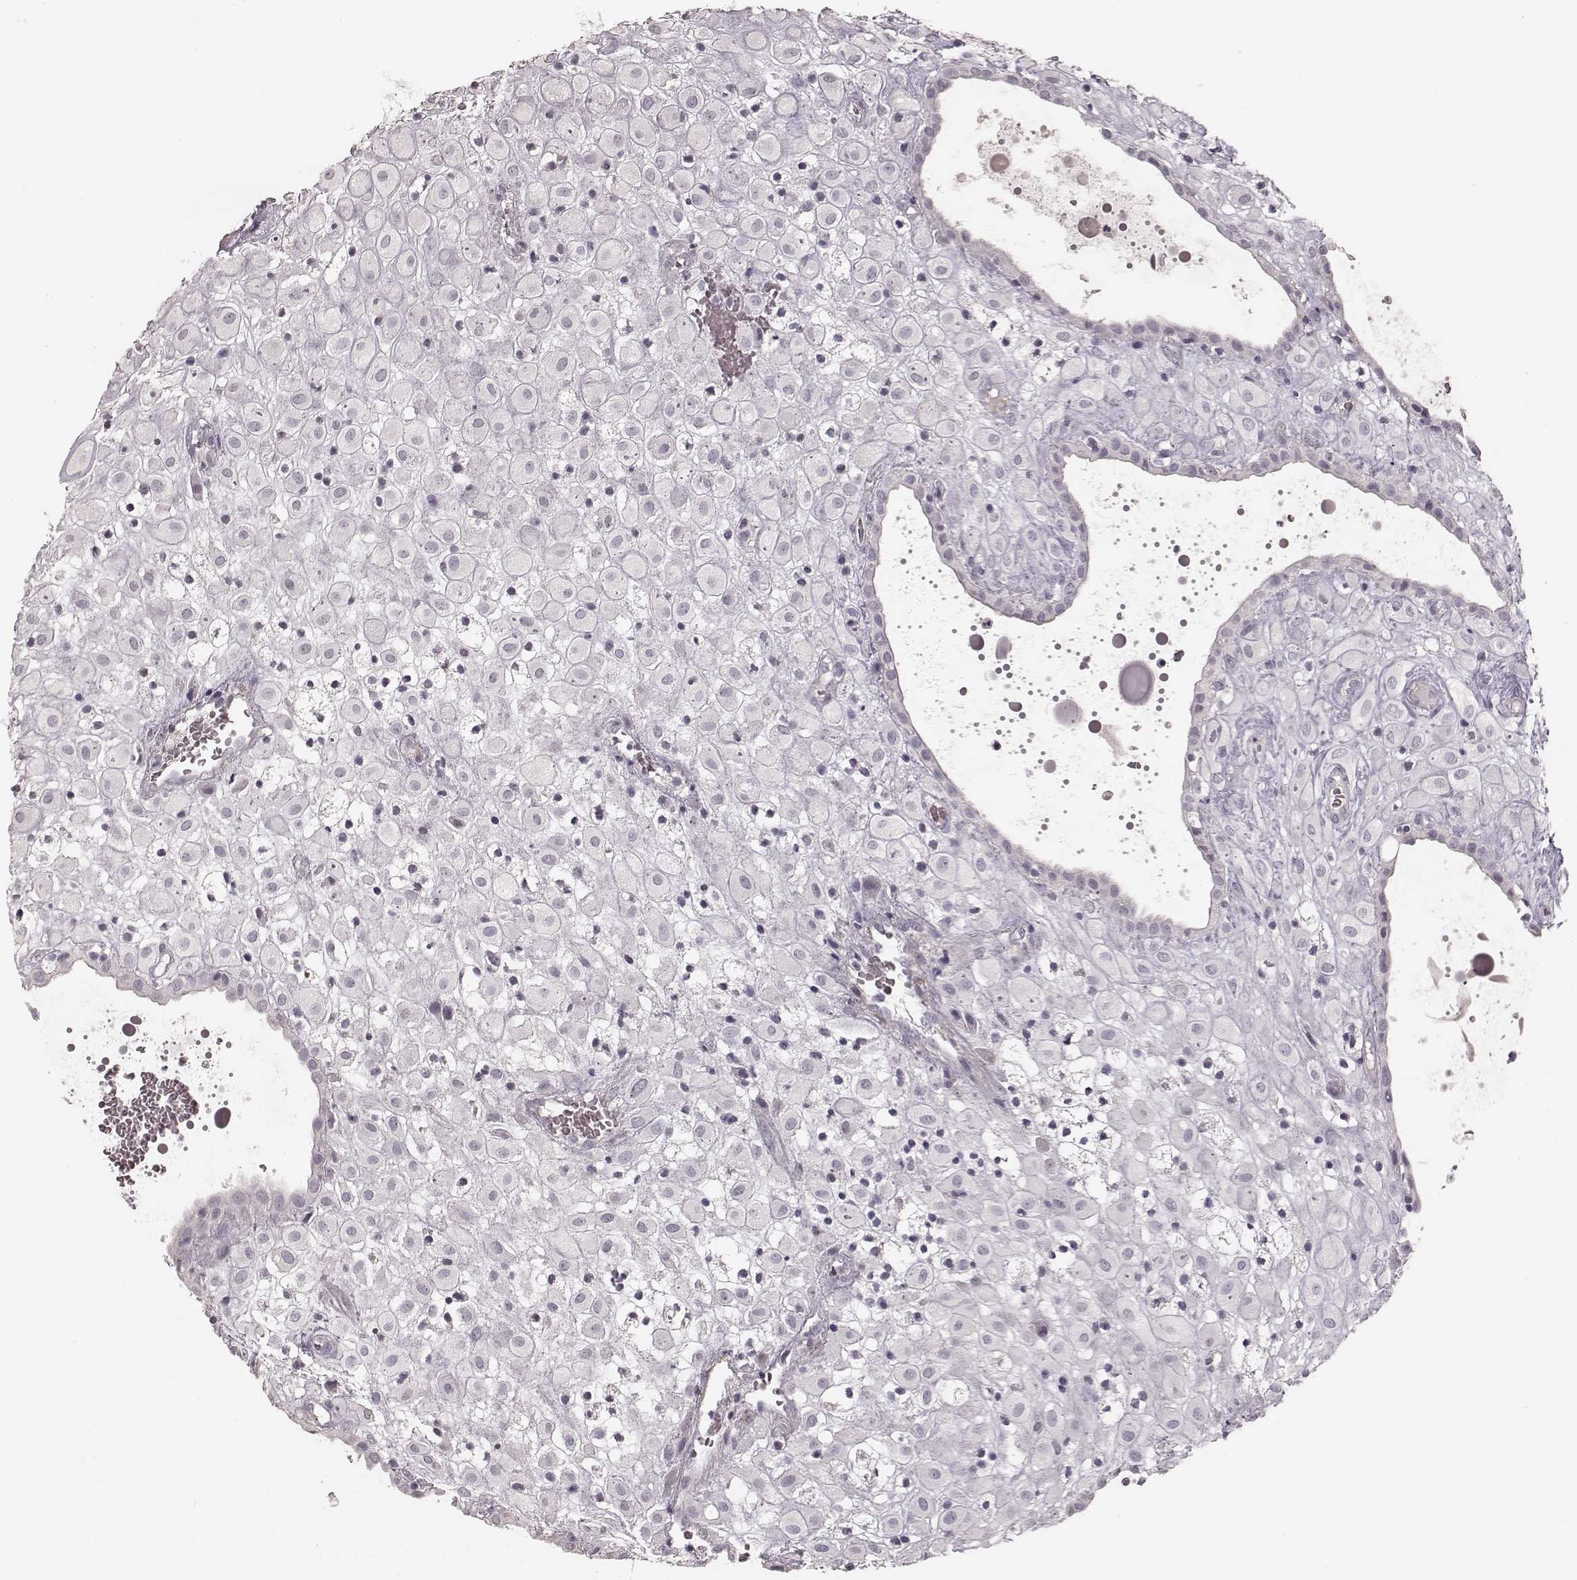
{"staining": {"intensity": "negative", "quantity": "none", "location": "none"}, "tissue": "placenta", "cell_type": "Decidual cells", "image_type": "normal", "snomed": [{"axis": "morphology", "description": "Normal tissue, NOS"}, {"axis": "topography", "description": "Placenta"}], "caption": "IHC of unremarkable placenta exhibits no positivity in decidual cells.", "gene": "PRLHR", "patient": {"sex": "female", "age": 24}}